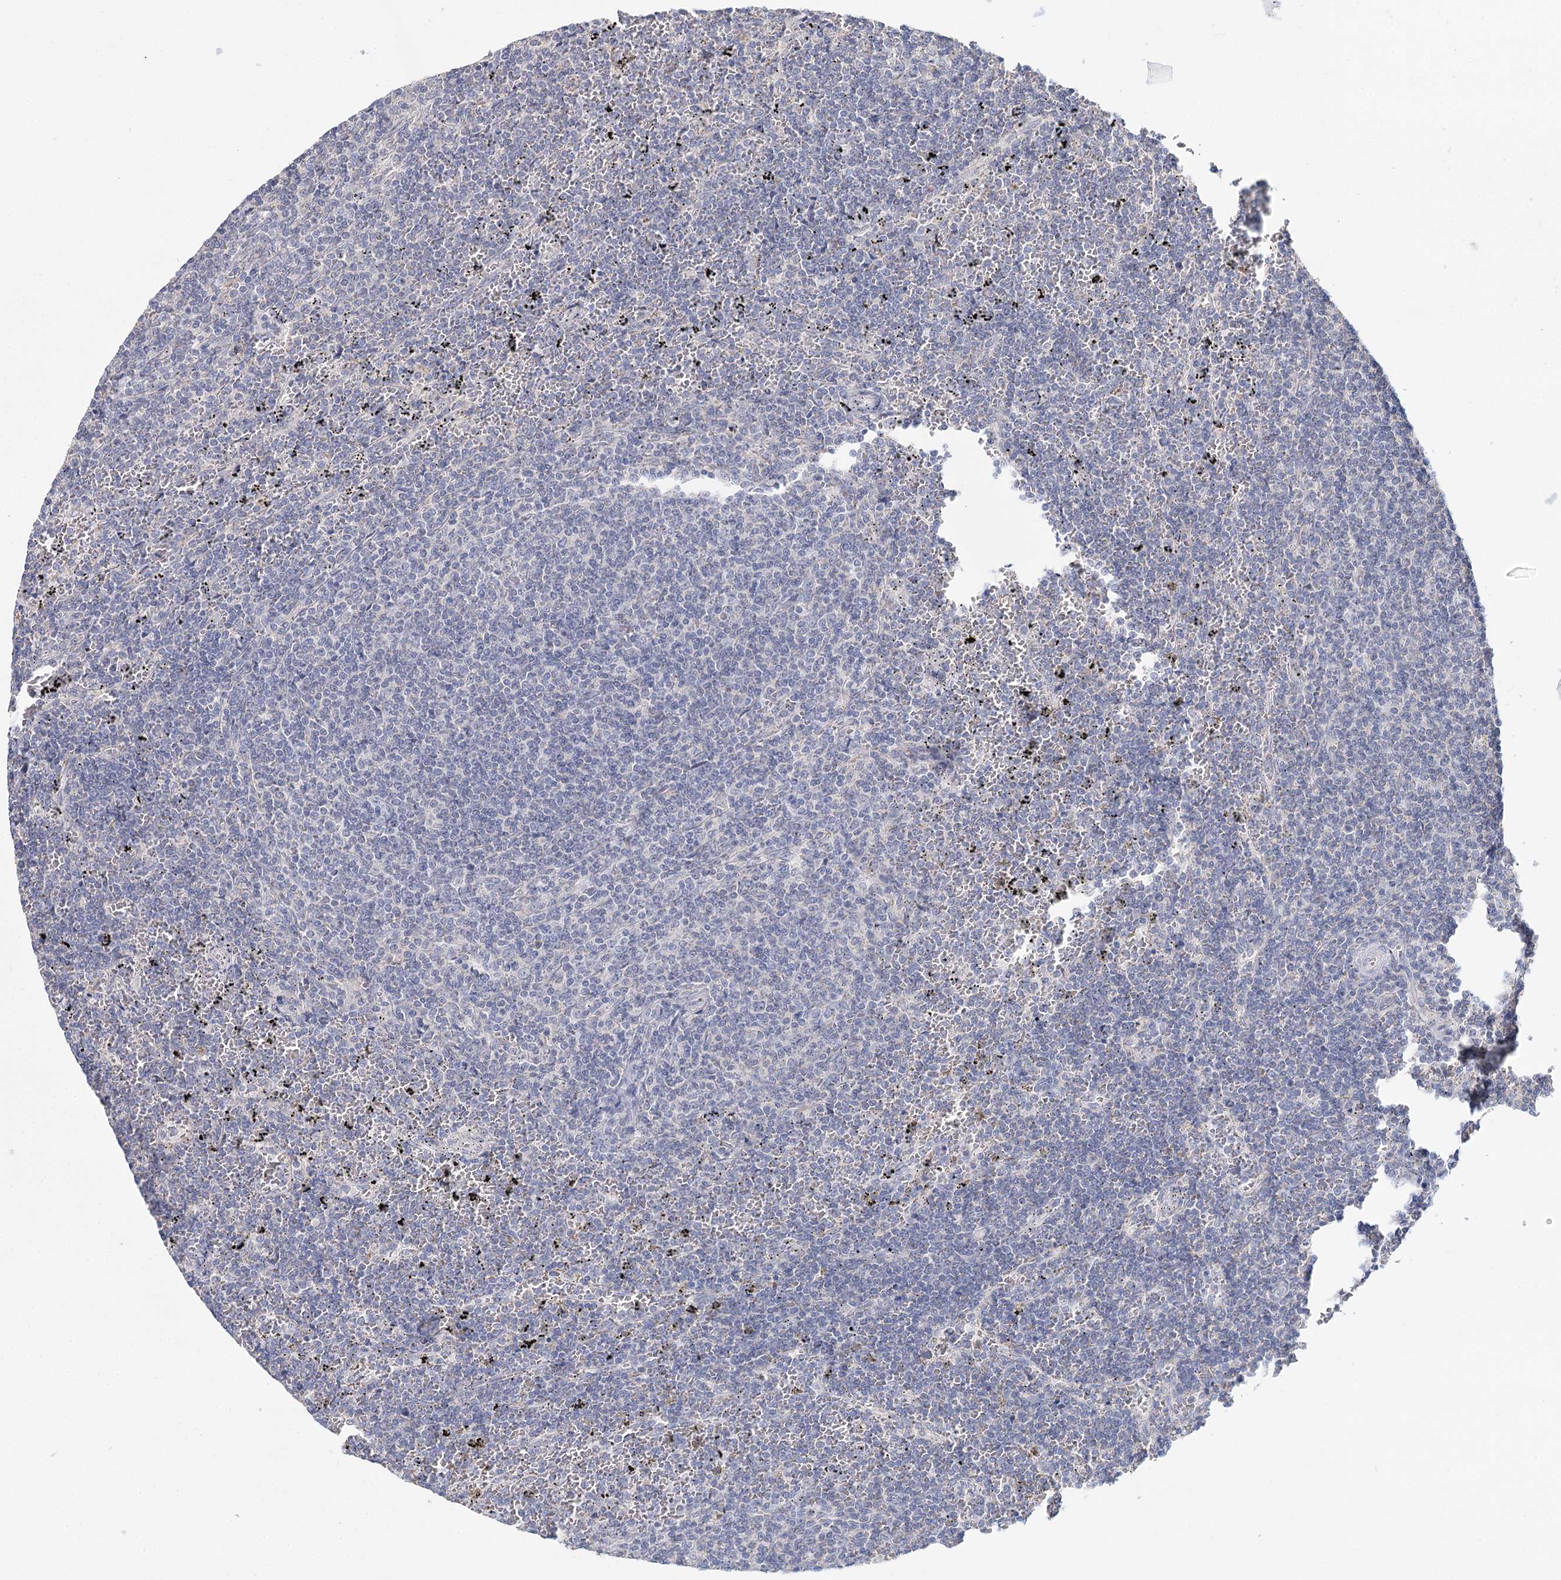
{"staining": {"intensity": "negative", "quantity": "none", "location": "none"}, "tissue": "lymphoma", "cell_type": "Tumor cells", "image_type": "cancer", "snomed": [{"axis": "morphology", "description": "Malignant lymphoma, non-Hodgkin's type, Low grade"}, {"axis": "topography", "description": "Spleen"}], "caption": "An immunohistochemistry histopathology image of lymphoma is shown. There is no staining in tumor cells of lymphoma.", "gene": "ARHGAP44", "patient": {"sex": "female", "age": 50}}